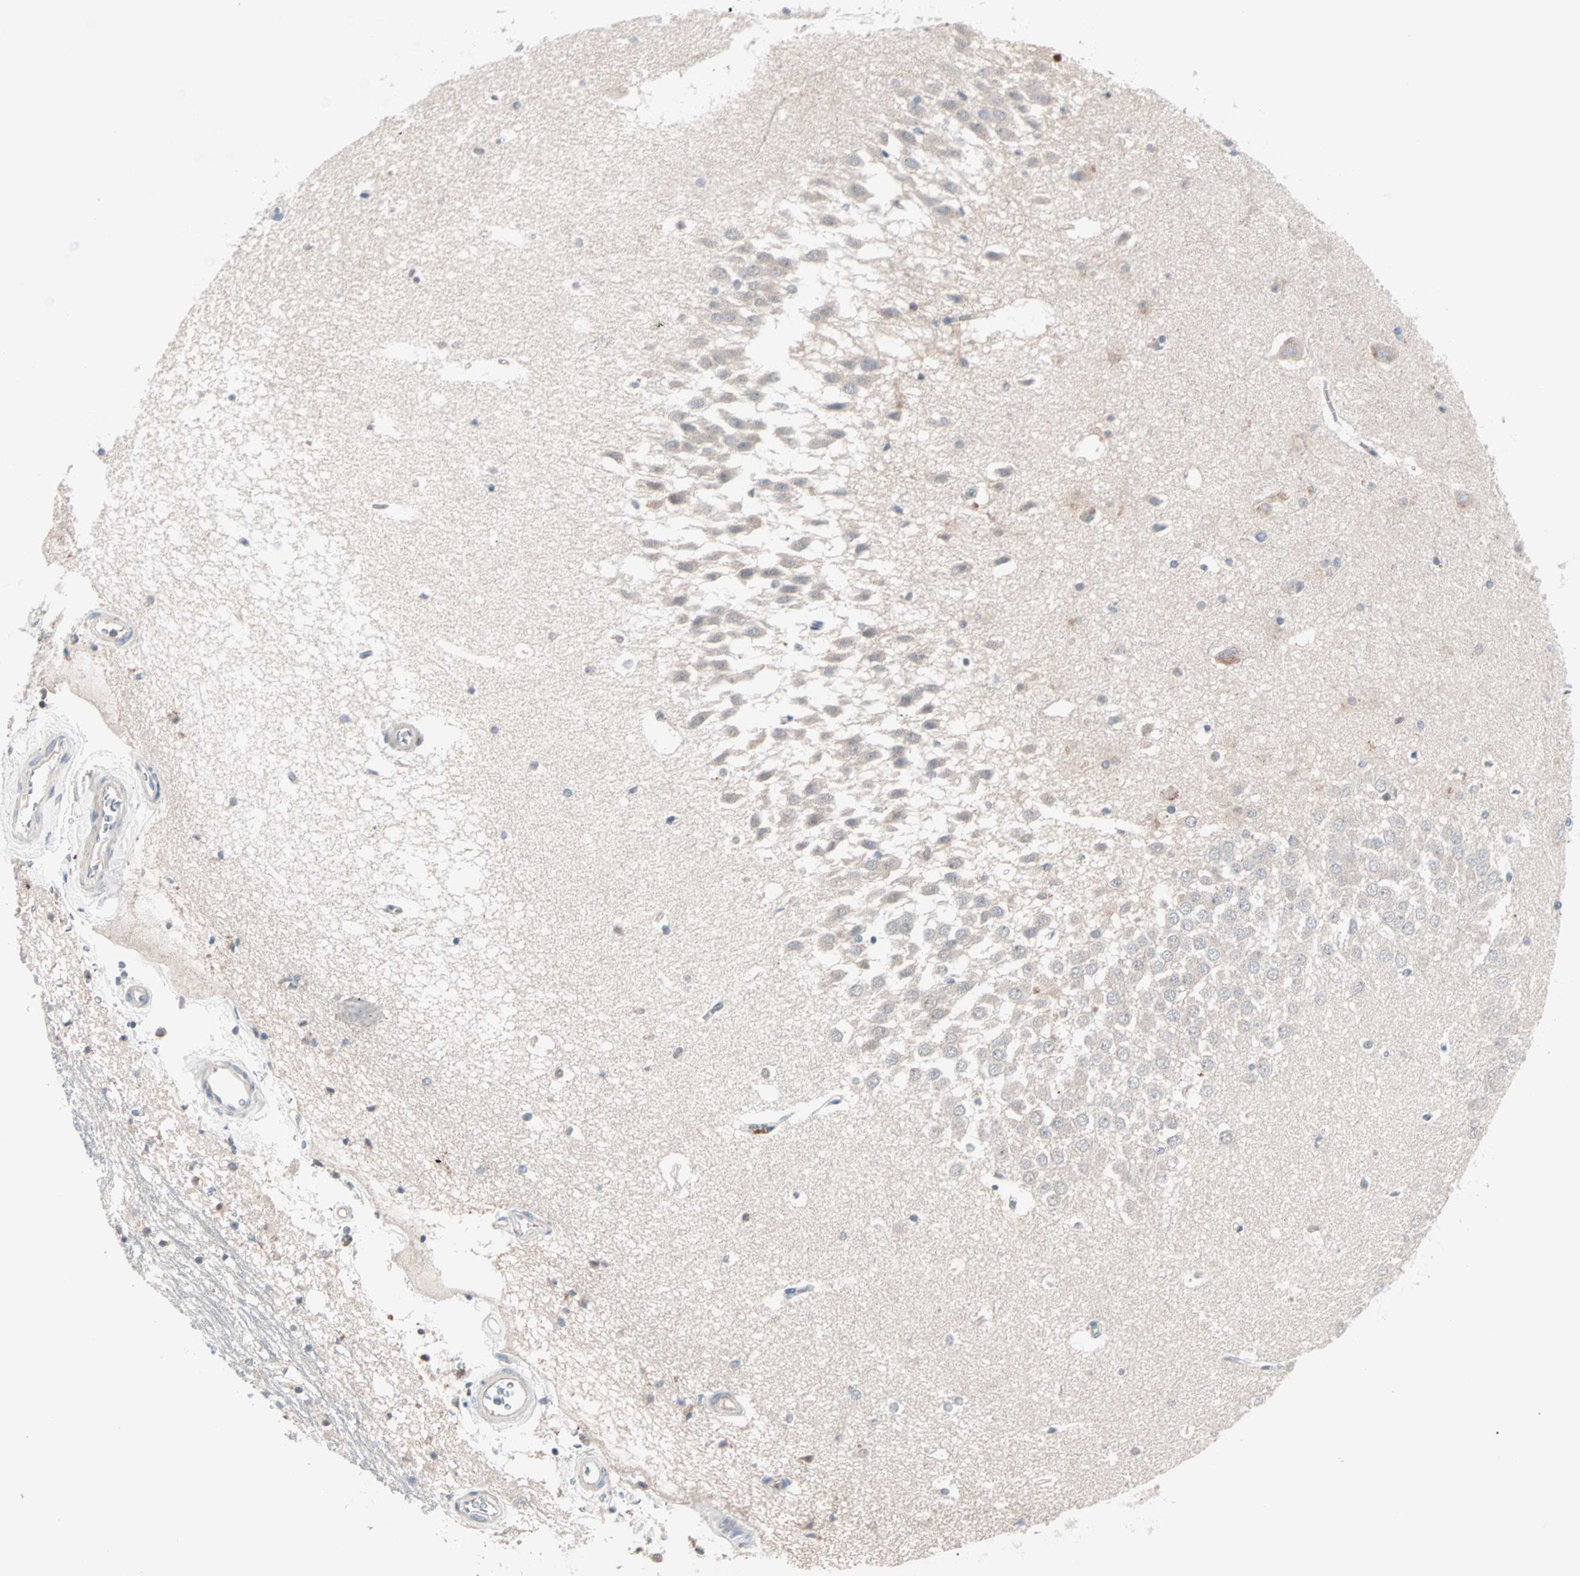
{"staining": {"intensity": "negative", "quantity": "none", "location": "none"}, "tissue": "hippocampus", "cell_type": "Glial cells", "image_type": "normal", "snomed": [{"axis": "morphology", "description": "Normal tissue, NOS"}, {"axis": "topography", "description": "Hippocampus"}], "caption": "This is an IHC image of benign hippocampus. There is no expression in glial cells.", "gene": "CAD", "patient": {"sex": "male", "age": 45}}